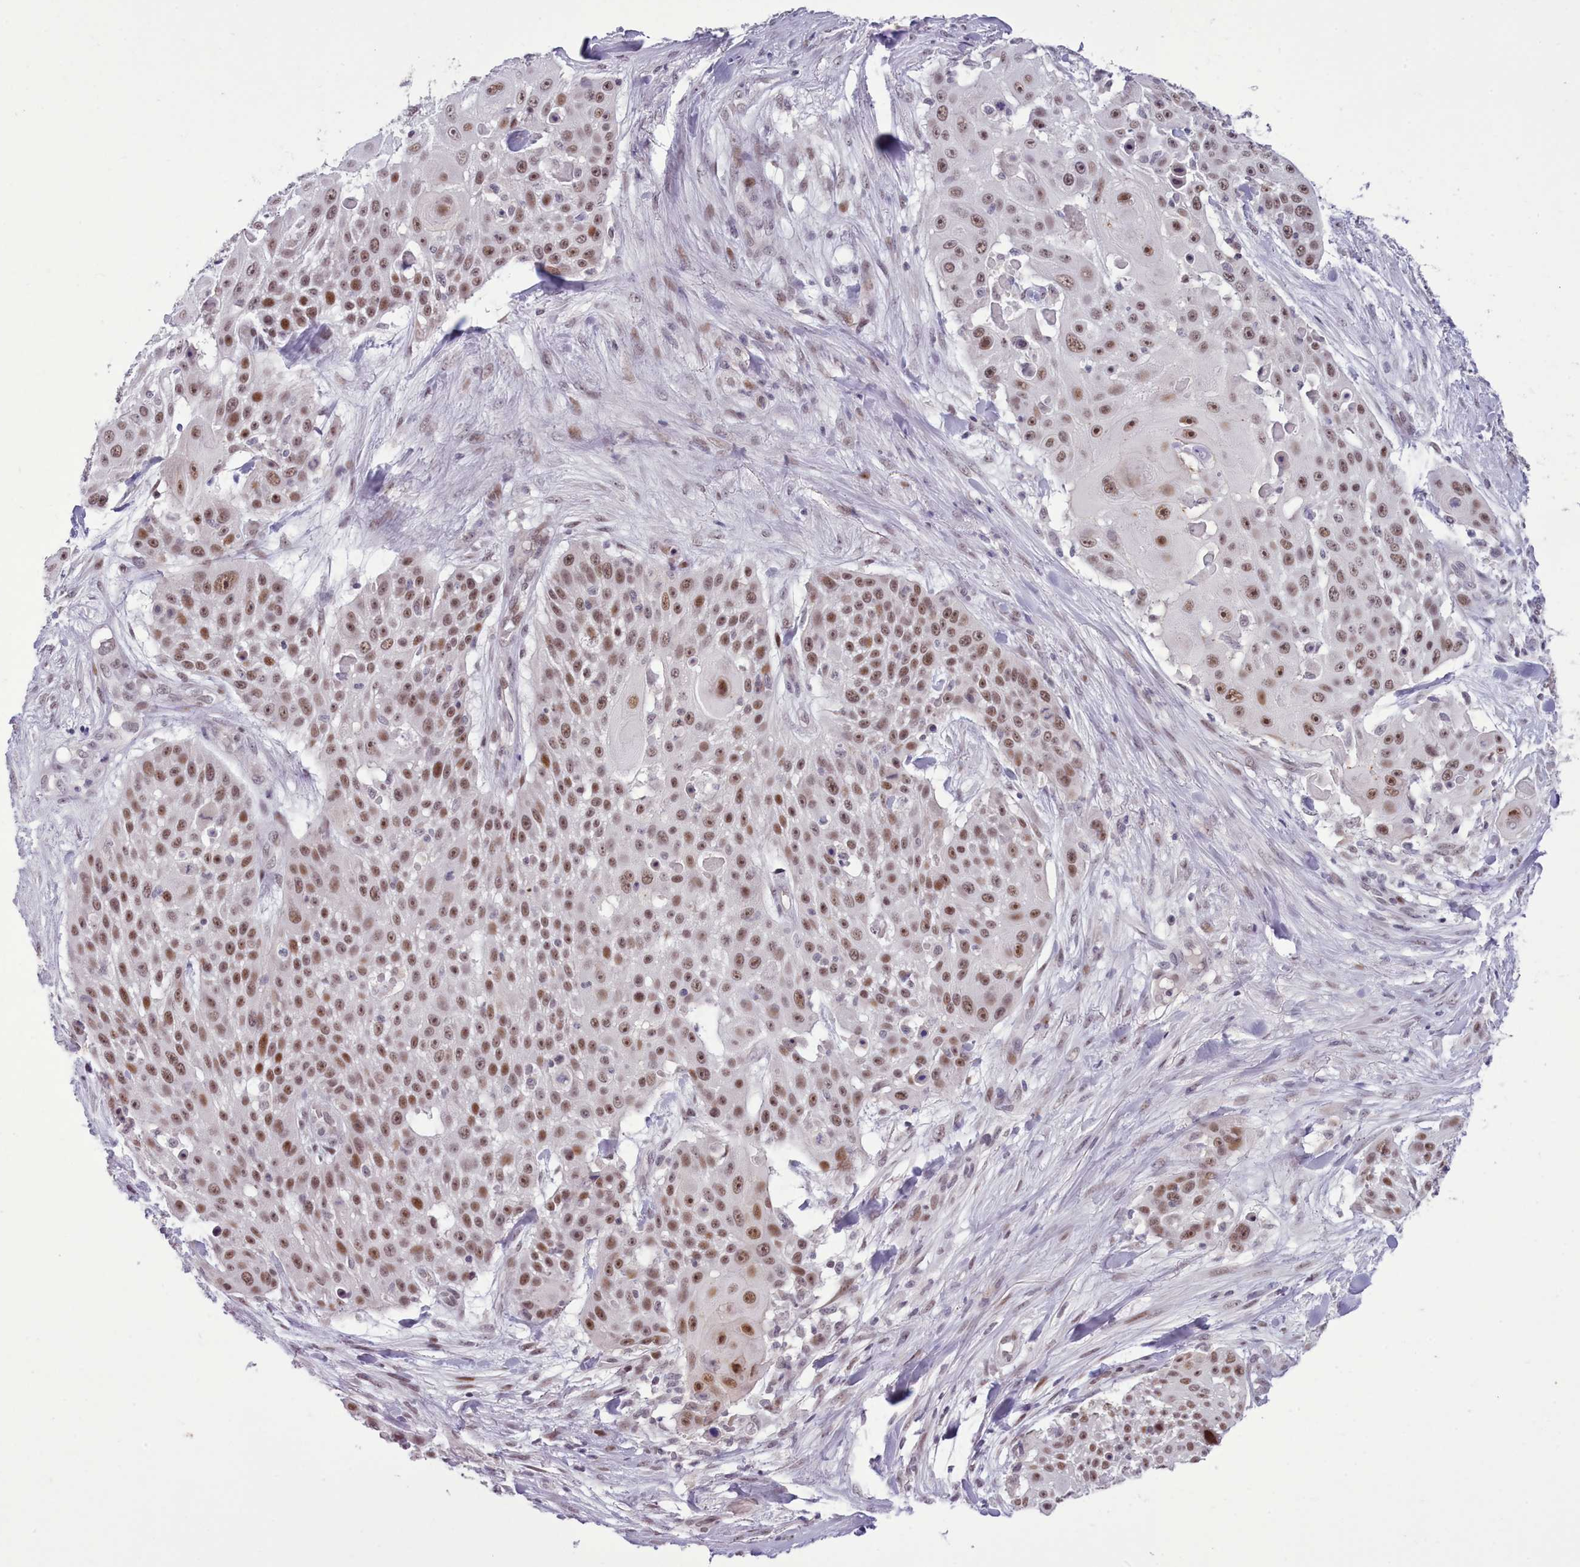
{"staining": {"intensity": "moderate", "quantity": ">75%", "location": "nuclear"}, "tissue": "skin cancer", "cell_type": "Tumor cells", "image_type": "cancer", "snomed": [{"axis": "morphology", "description": "Squamous cell carcinoma, NOS"}, {"axis": "topography", "description": "Skin"}], "caption": "A brown stain highlights moderate nuclear expression of a protein in squamous cell carcinoma (skin) tumor cells. (brown staining indicates protein expression, while blue staining denotes nuclei).", "gene": "RFX1", "patient": {"sex": "female", "age": 86}}